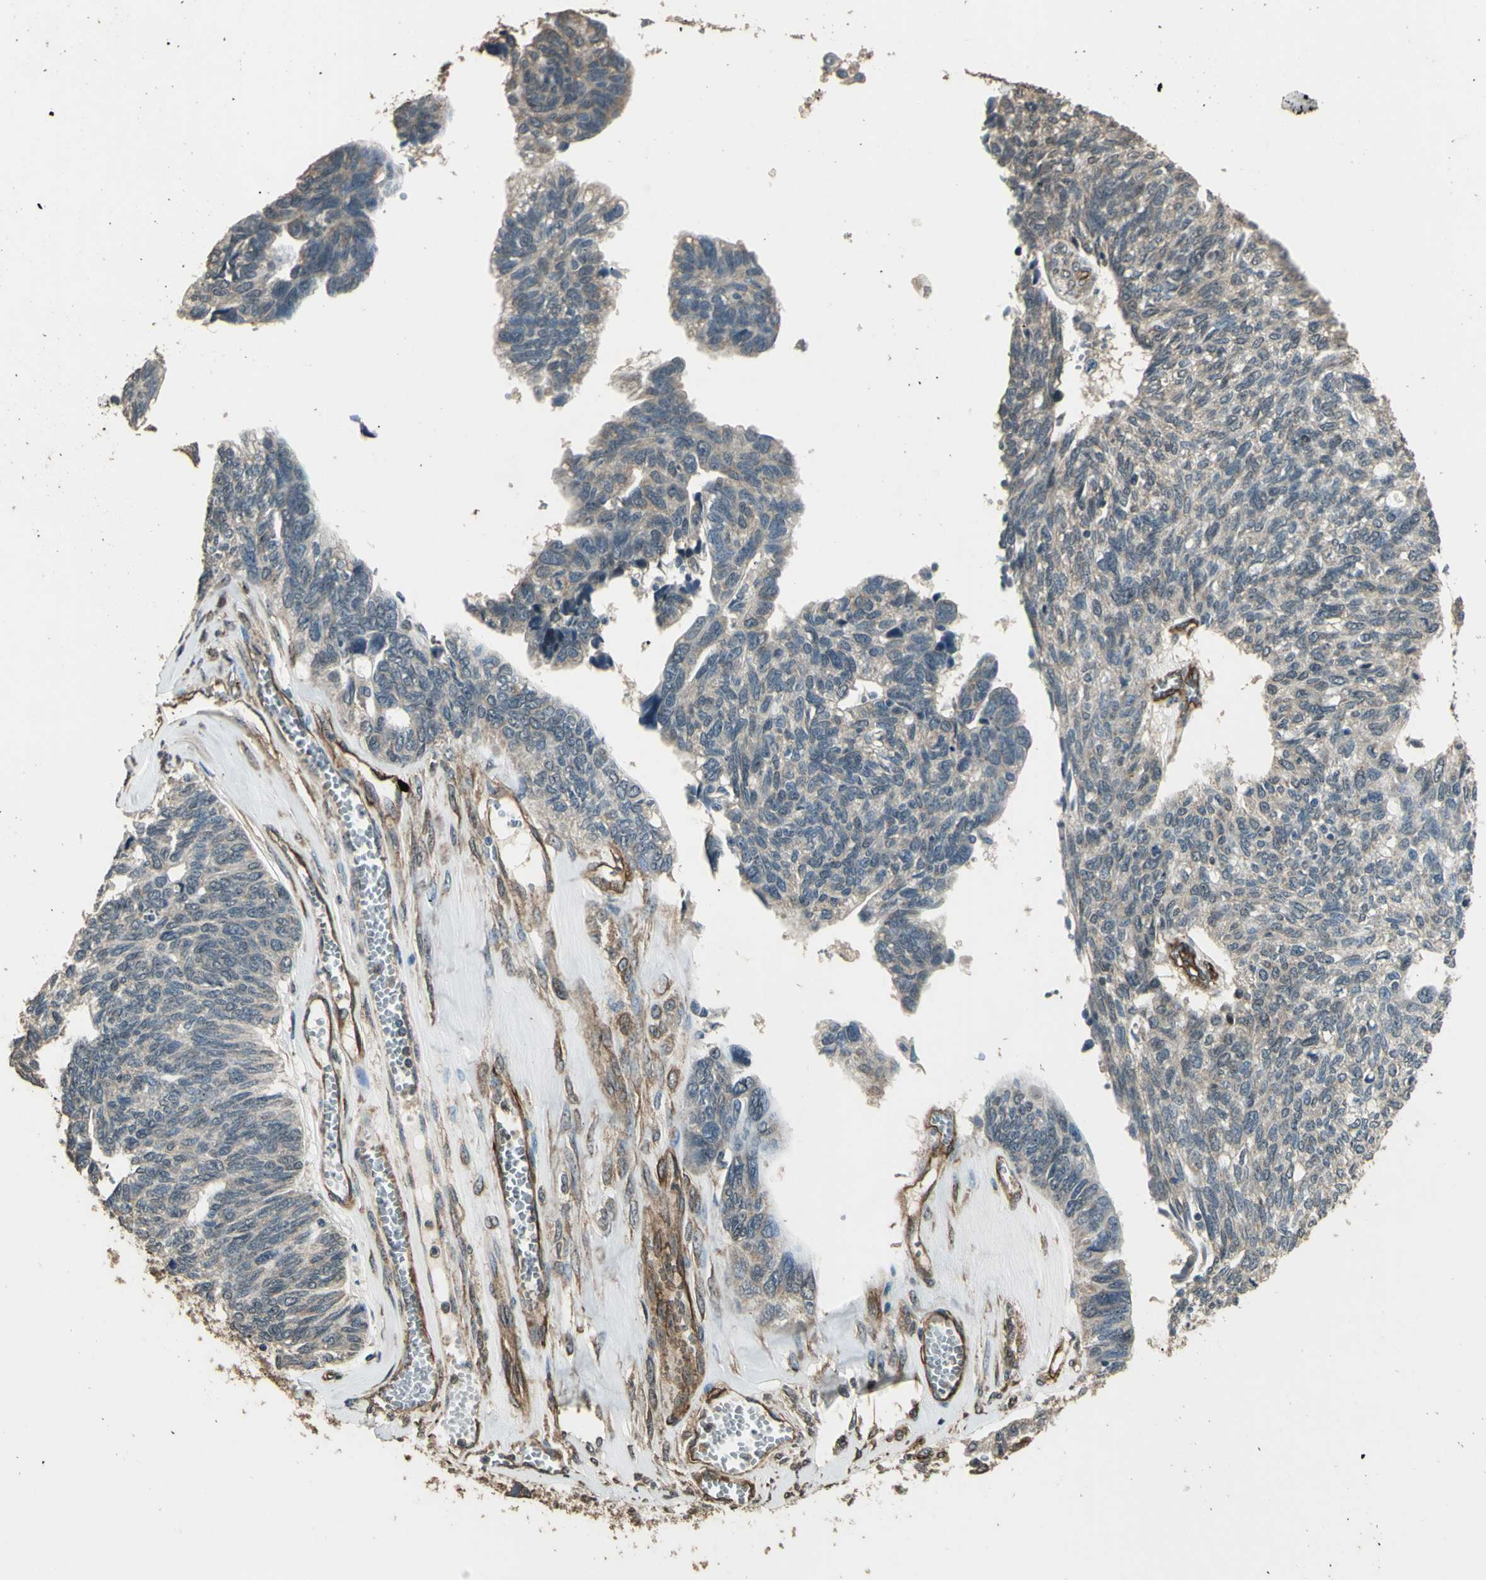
{"staining": {"intensity": "weak", "quantity": ">75%", "location": "cytoplasmic/membranous"}, "tissue": "ovarian cancer", "cell_type": "Tumor cells", "image_type": "cancer", "snomed": [{"axis": "morphology", "description": "Cystadenocarcinoma, serous, NOS"}, {"axis": "topography", "description": "Ovary"}], "caption": "Protein expression analysis of human ovarian cancer reveals weak cytoplasmic/membranous staining in approximately >75% of tumor cells.", "gene": "TSPO", "patient": {"sex": "female", "age": 79}}